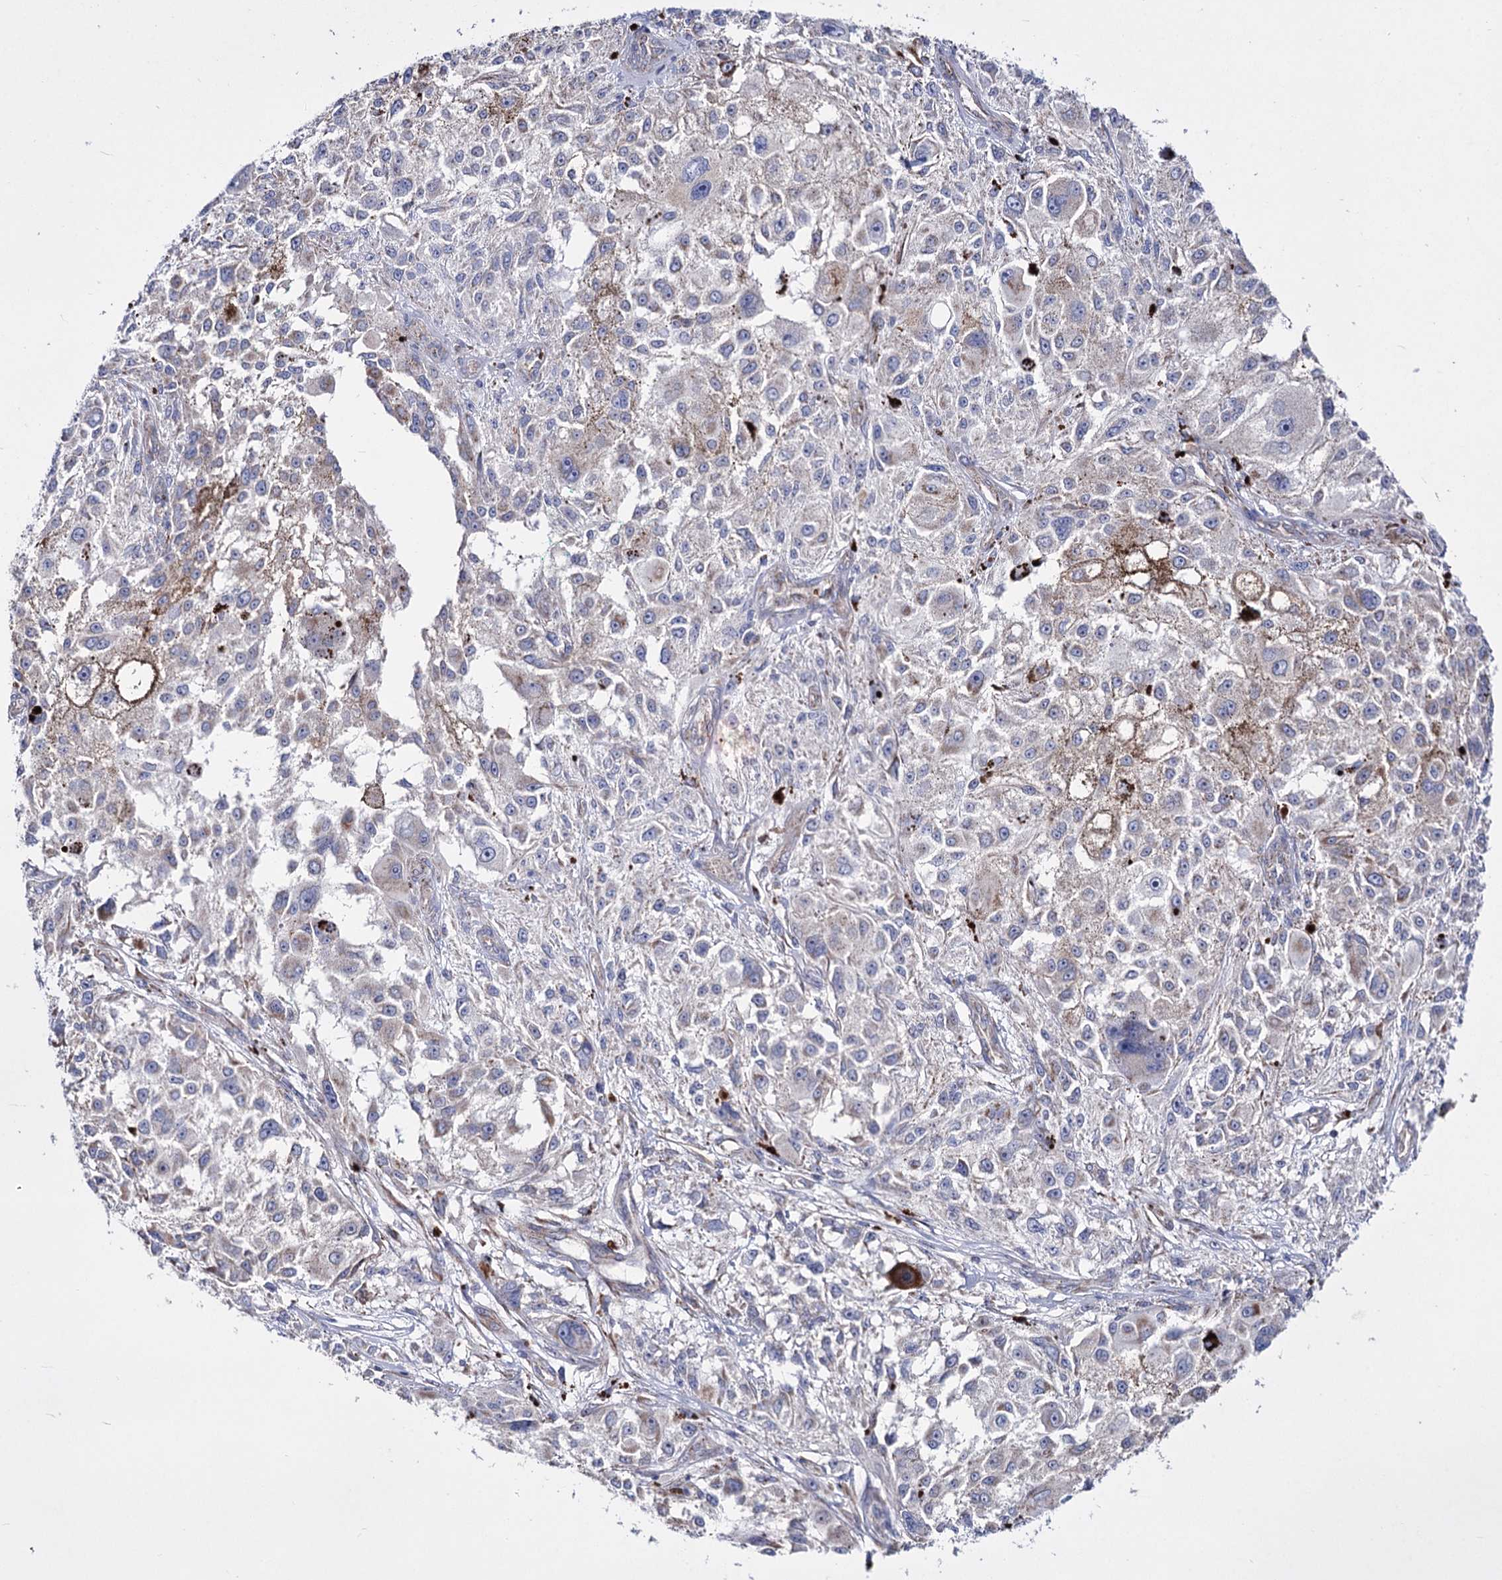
{"staining": {"intensity": "negative", "quantity": "none", "location": "none"}, "tissue": "melanoma", "cell_type": "Tumor cells", "image_type": "cancer", "snomed": [{"axis": "morphology", "description": "Necrosis, NOS"}, {"axis": "morphology", "description": "Malignant melanoma, NOS"}, {"axis": "topography", "description": "Skin"}], "caption": "The immunohistochemistry (IHC) micrograph has no significant positivity in tumor cells of melanoma tissue.", "gene": "OSBPL5", "patient": {"sex": "female", "age": 87}}